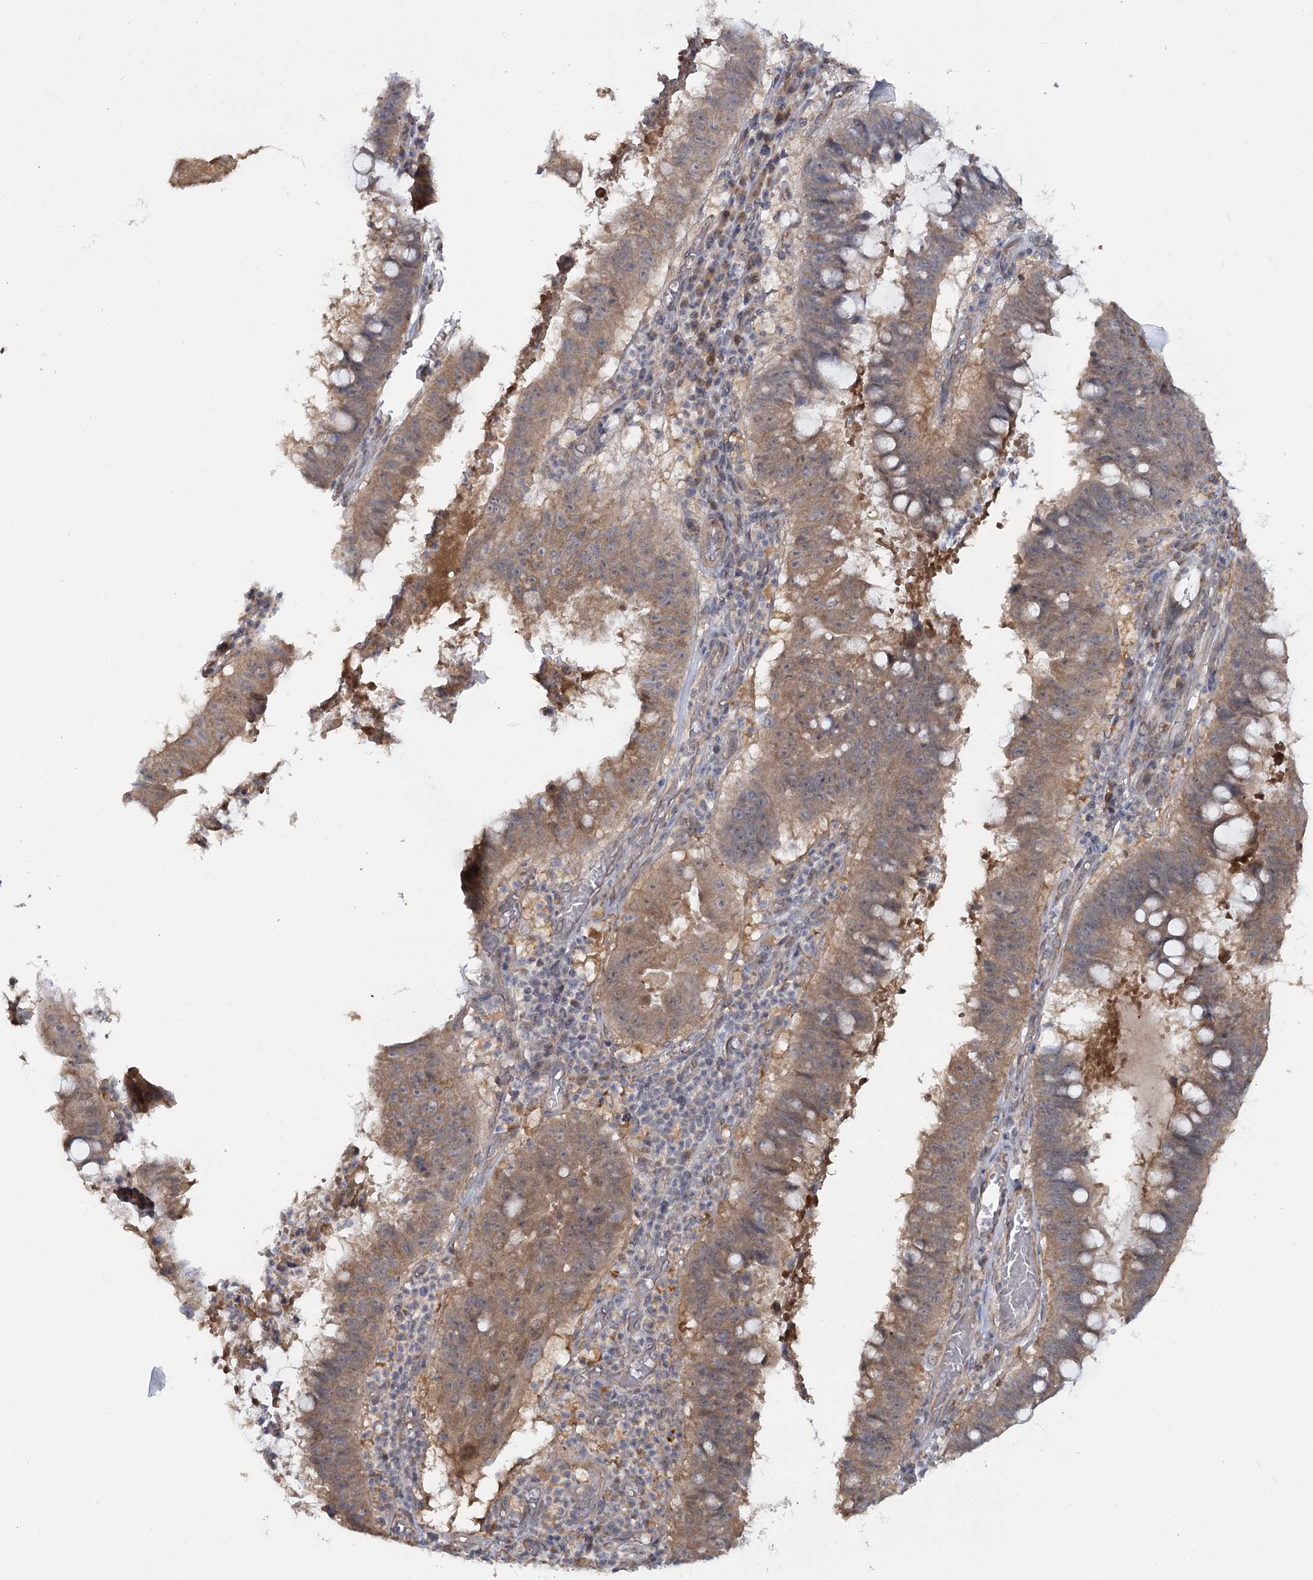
{"staining": {"intensity": "moderate", "quantity": ">75%", "location": "cytoplasmic/membranous"}, "tissue": "stomach cancer", "cell_type": "Tumor cells", "image_type": "cancer", "snomed": [{"axis": "morphology", "description": "Adenocarcinoma, NOS"}, {"axis": "topography", "description": "Stomach"}], "caption": "DAB immunohistochemical staining of human stomach adenocarcinoma reveals moderate cytoplasmic/membranous protein expression in about >75% of tumor cells. (DAB IHC with brightfield microscopy, high magnification).", "gene": "TBC1D9B", "patient": {"sex": "male", "age": 59}}